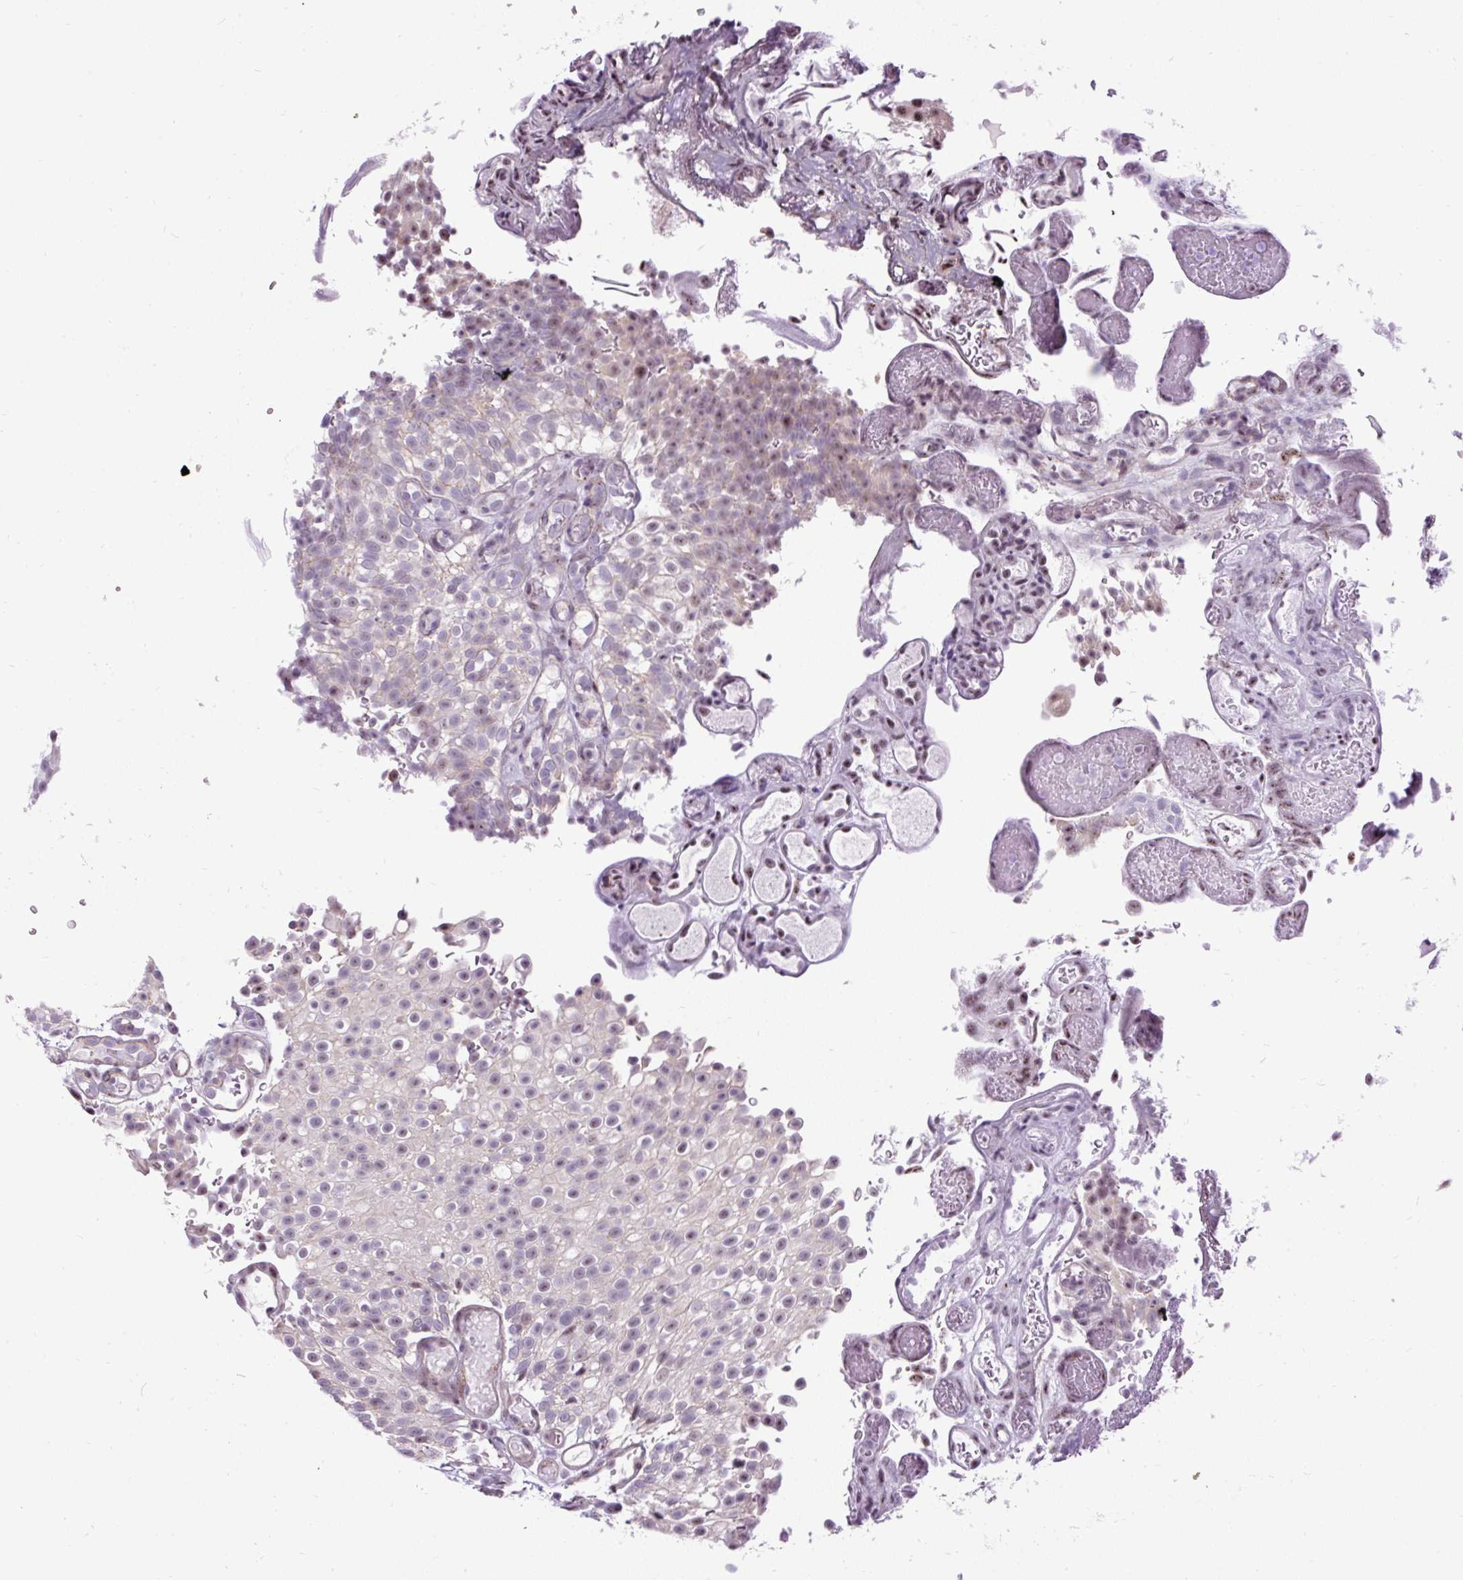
{"staining": {"intensity": "weak", "quantity": "<25%", "location": "nuclear"}, "tissue": "urothelial cancer", "cell_type": "Tumor cells", "image_type": "cancer", "snomed": [{"axis": "morphology", "description": "Urothelial carcinoma, Low grade"}, {"axis": "topography", "description": "Urinary bladder"}], "caption": "Photomicrograph shows no protein staining in tumor cells of urothelial cancer tissue.", "gene": "SMC5", "patient": {"sex": "male", "age": 78}}